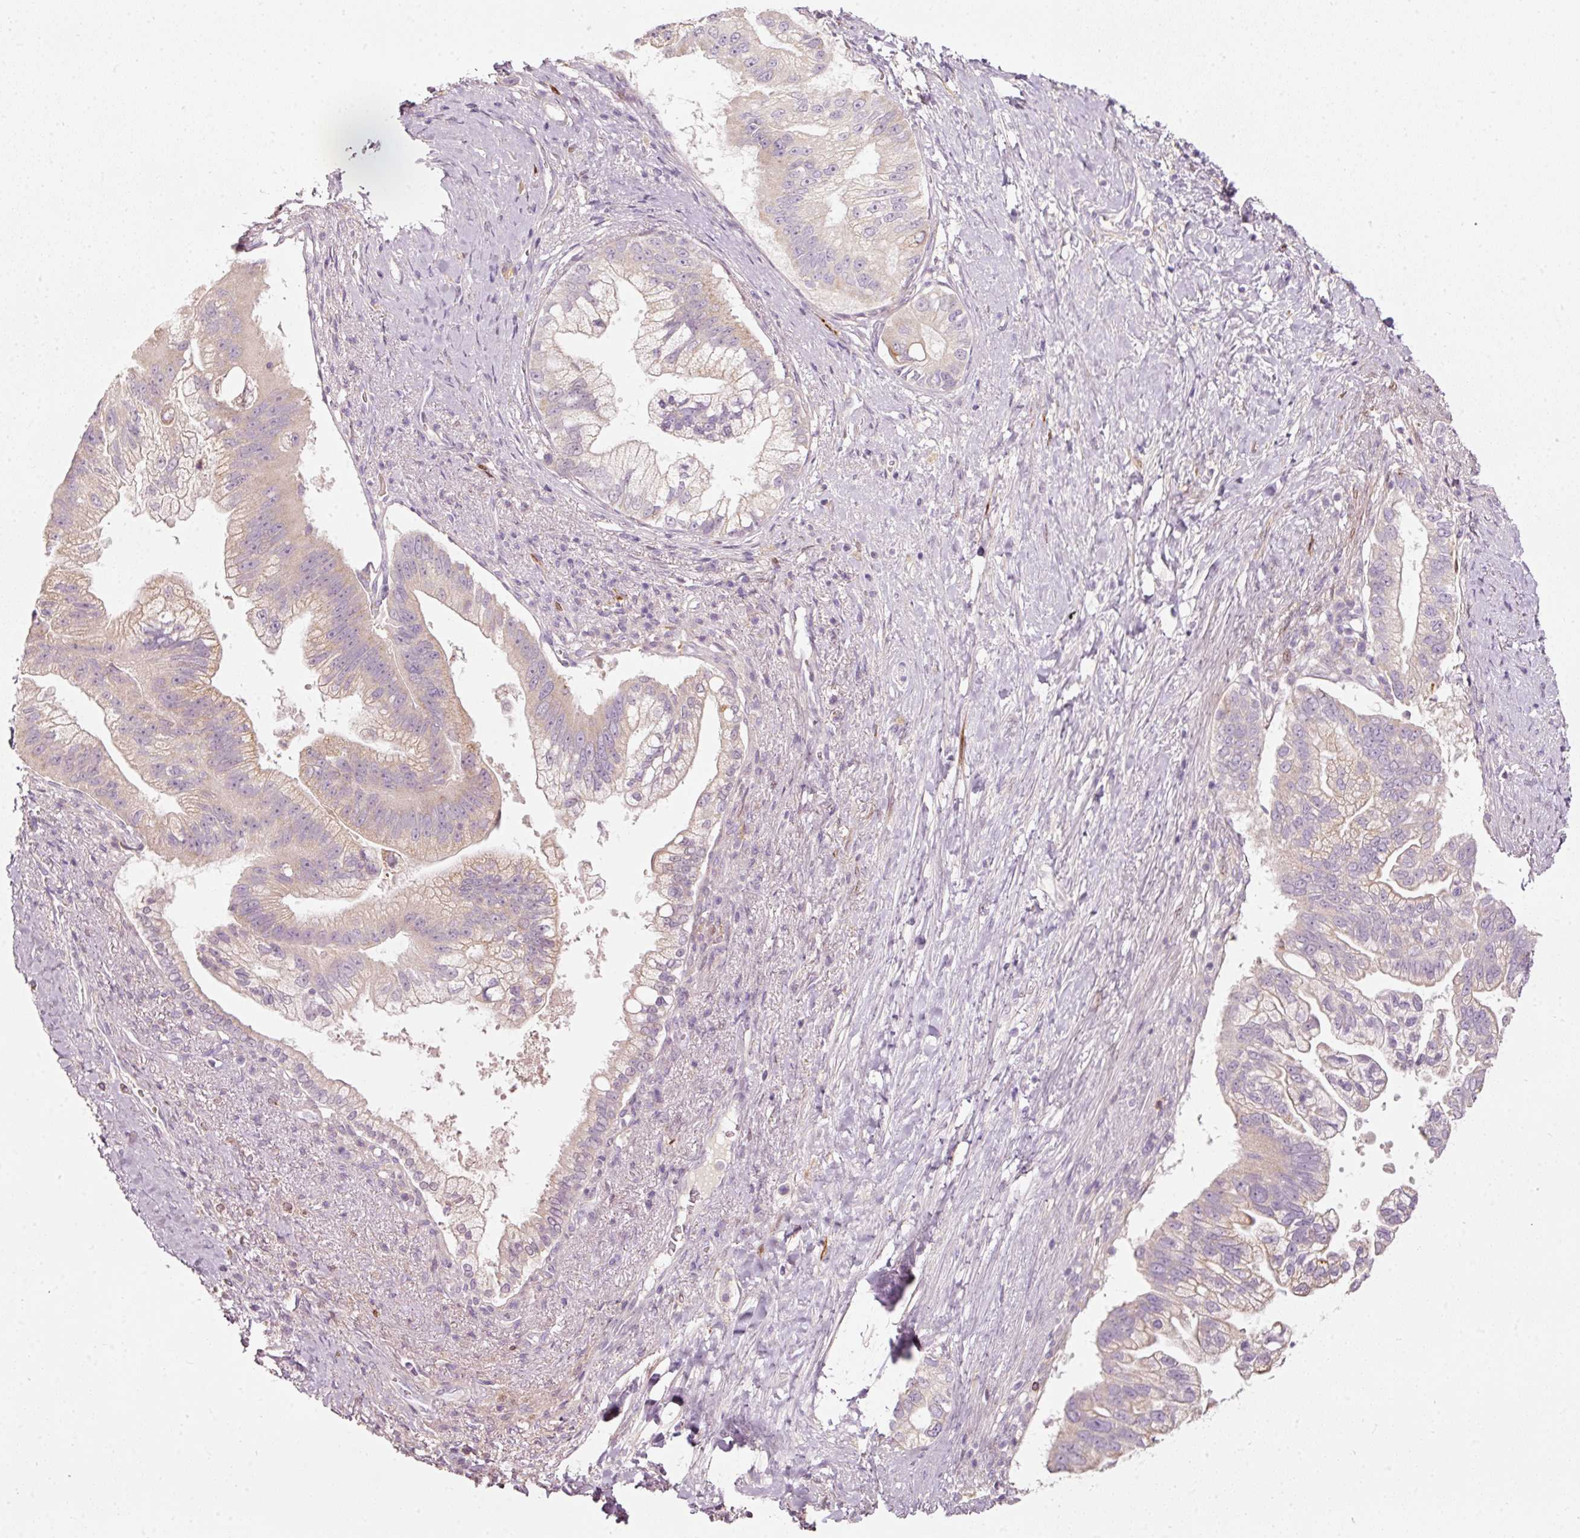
{"staining": {"intensity": "weak", "quantity": "<25%", "location": "cytoplasmic/membranous"}, "tissue": "pancreatic cancer", "cell_type": "Tumor cells", "image_type": "cancer", "snomed": [{"axis": "morphology", "description": "Adenocarcinoma, NOS"}, {"axis": "topography", "description": "Pancreas"}], "caption": "DAB immunohistochemical staining of human pancreatic cancer displays no significant staining in tumor cells.", "gene": "KLHL21", "patient": {"sex": "male", "age": 70}}